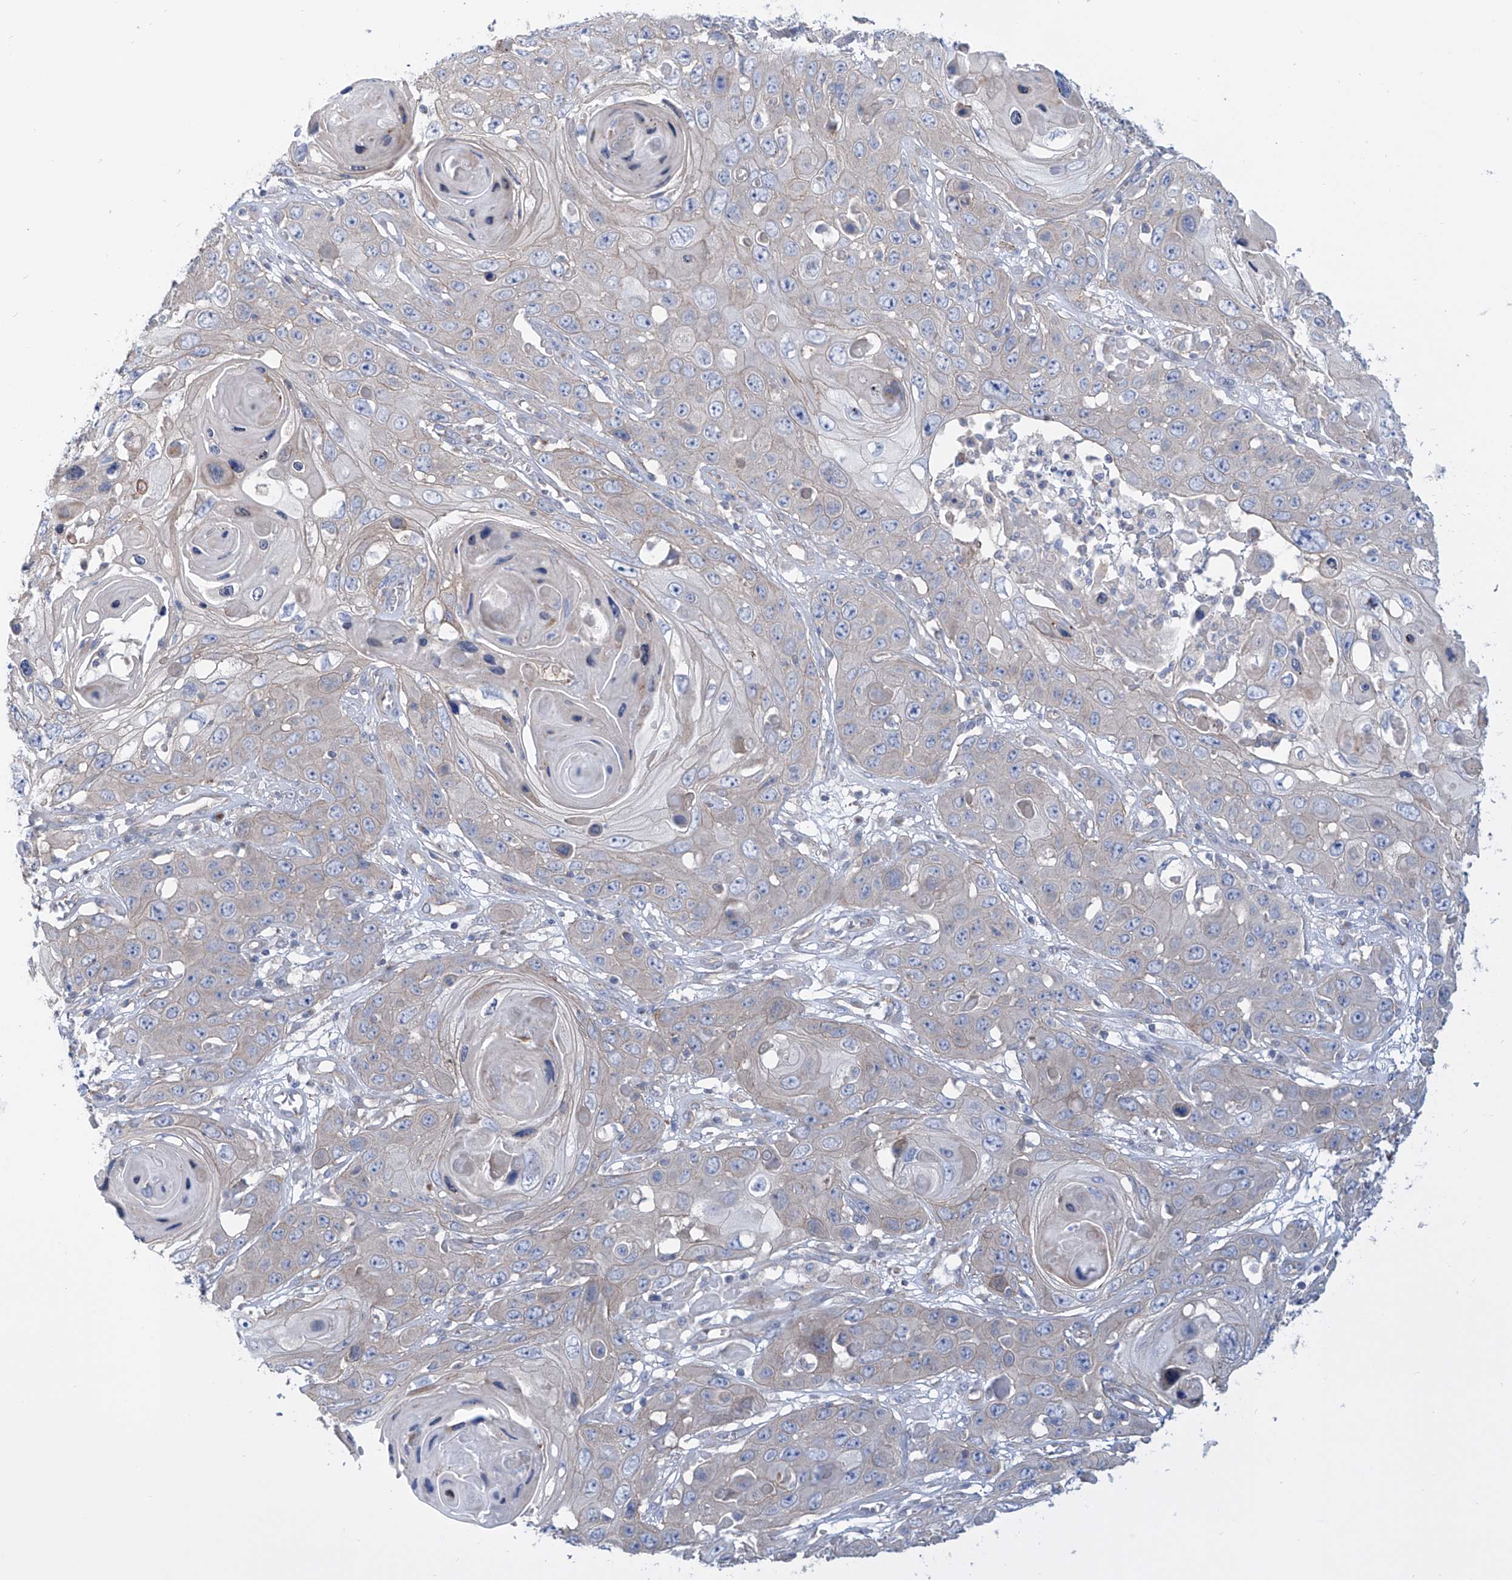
{"staining": {"intensity": "negative", "quantity": "none", "location": "none"}, "tissue": "skin cancer", "cell_type": "Tumor cells", "image_type": "cancer", "snomed": [{"axis": "morphology", "description": "Squamous cell carcinoma, NOS"}, {"axis": "topography", "description": "Skin"}], "caption": "DAB immunohistochemical staining of human skin cancer (squamous cell carcinoma) demonstrates no significant staining in tumor cells.", "gene": "TMEM209", "patient": {"sex": "male", "age": 55}}